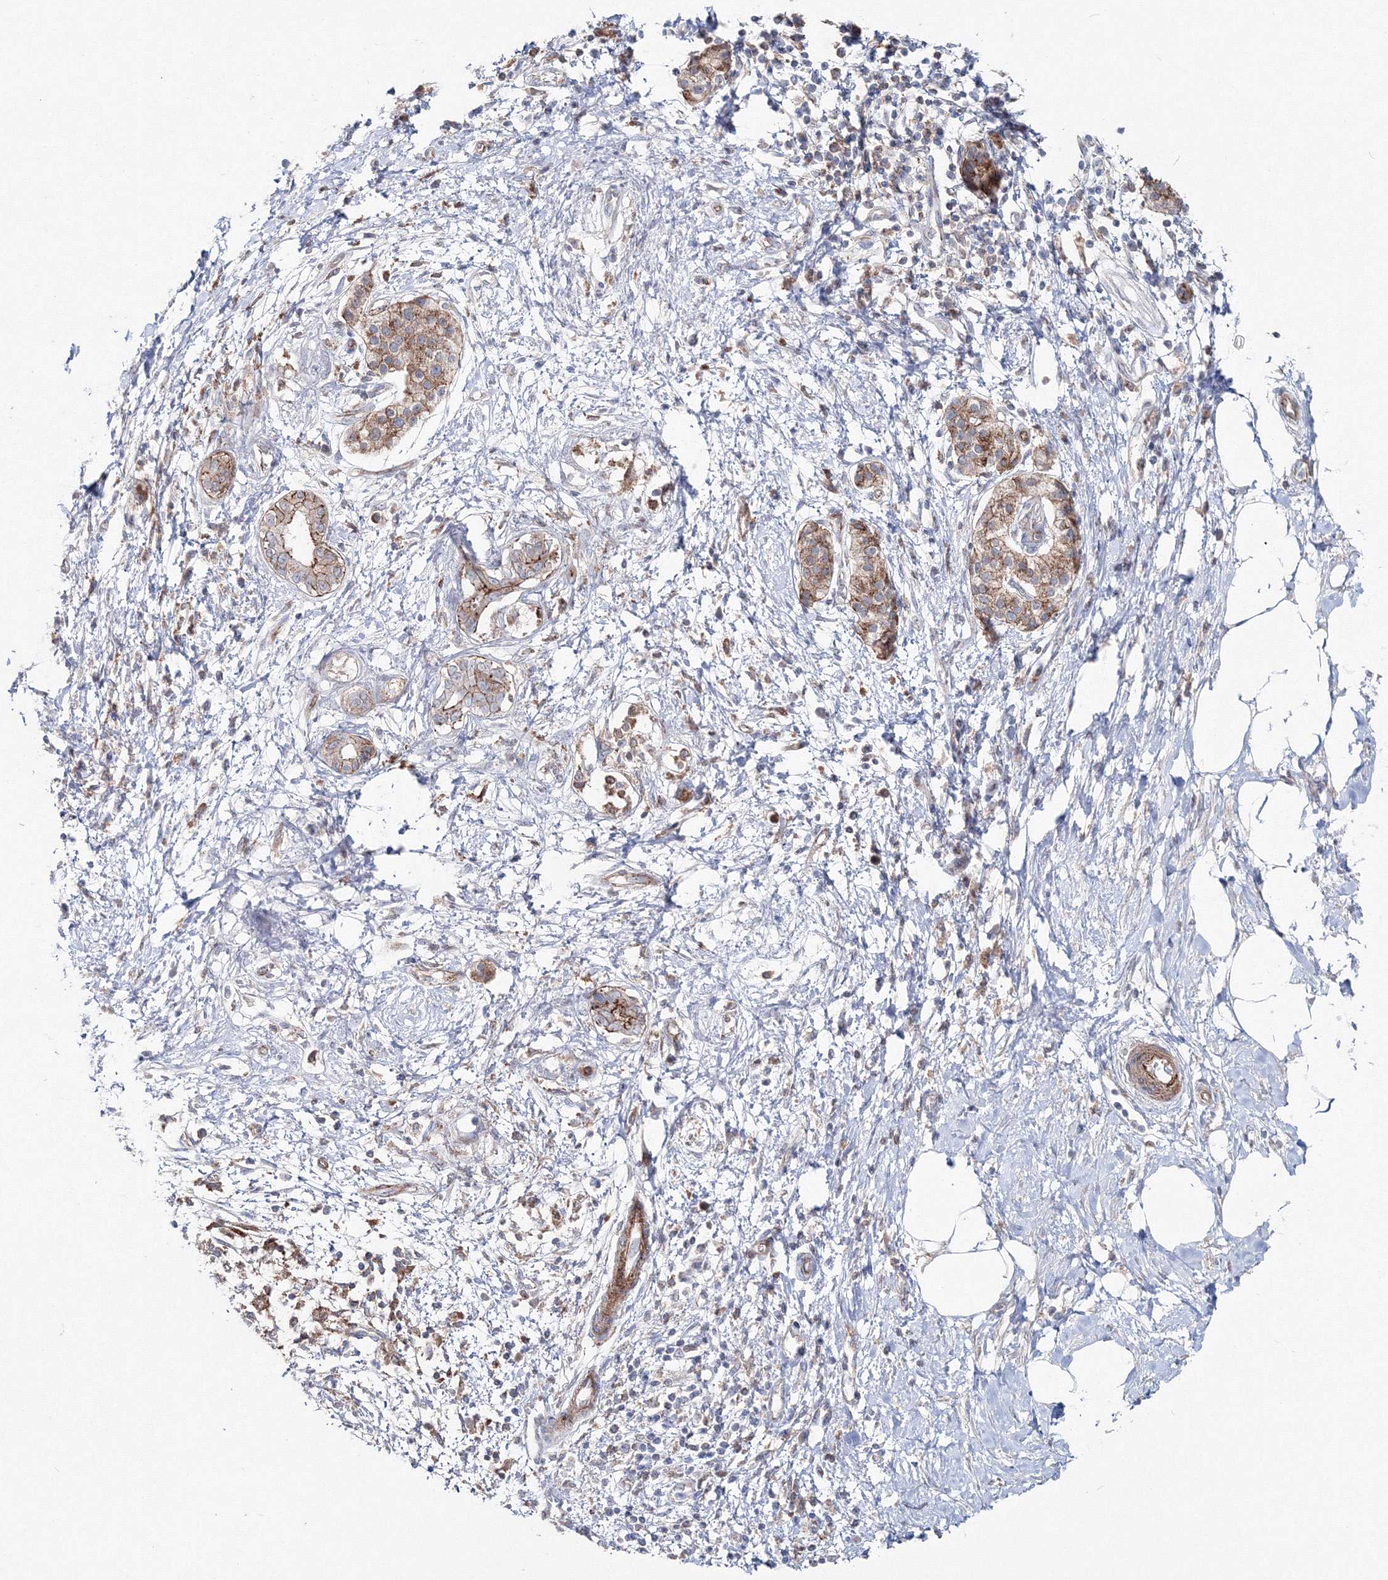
{"staining": {"intensity": "moderate", "quantity": ">75%", "location": "cytoplasmic/membranous"}, "tissue": "pancreatic cancer", "cell_type": "Tumor cells", "image_type": "cancer", "snomed": [{"axis": "morphology", "description": "Adenocarcinoma, NOS"}, {"axis": "topography", "description": "Pancreas"}], "caption": "Pancreatic cancer (adenocarcinoma) was stained to show a protein in brown. There is medium levels of moderate cytoplasmic/membranous expression in about >75% of tumor cells.", "gene": "GGA2", "patient": {"sex": "male", "age": 58}}